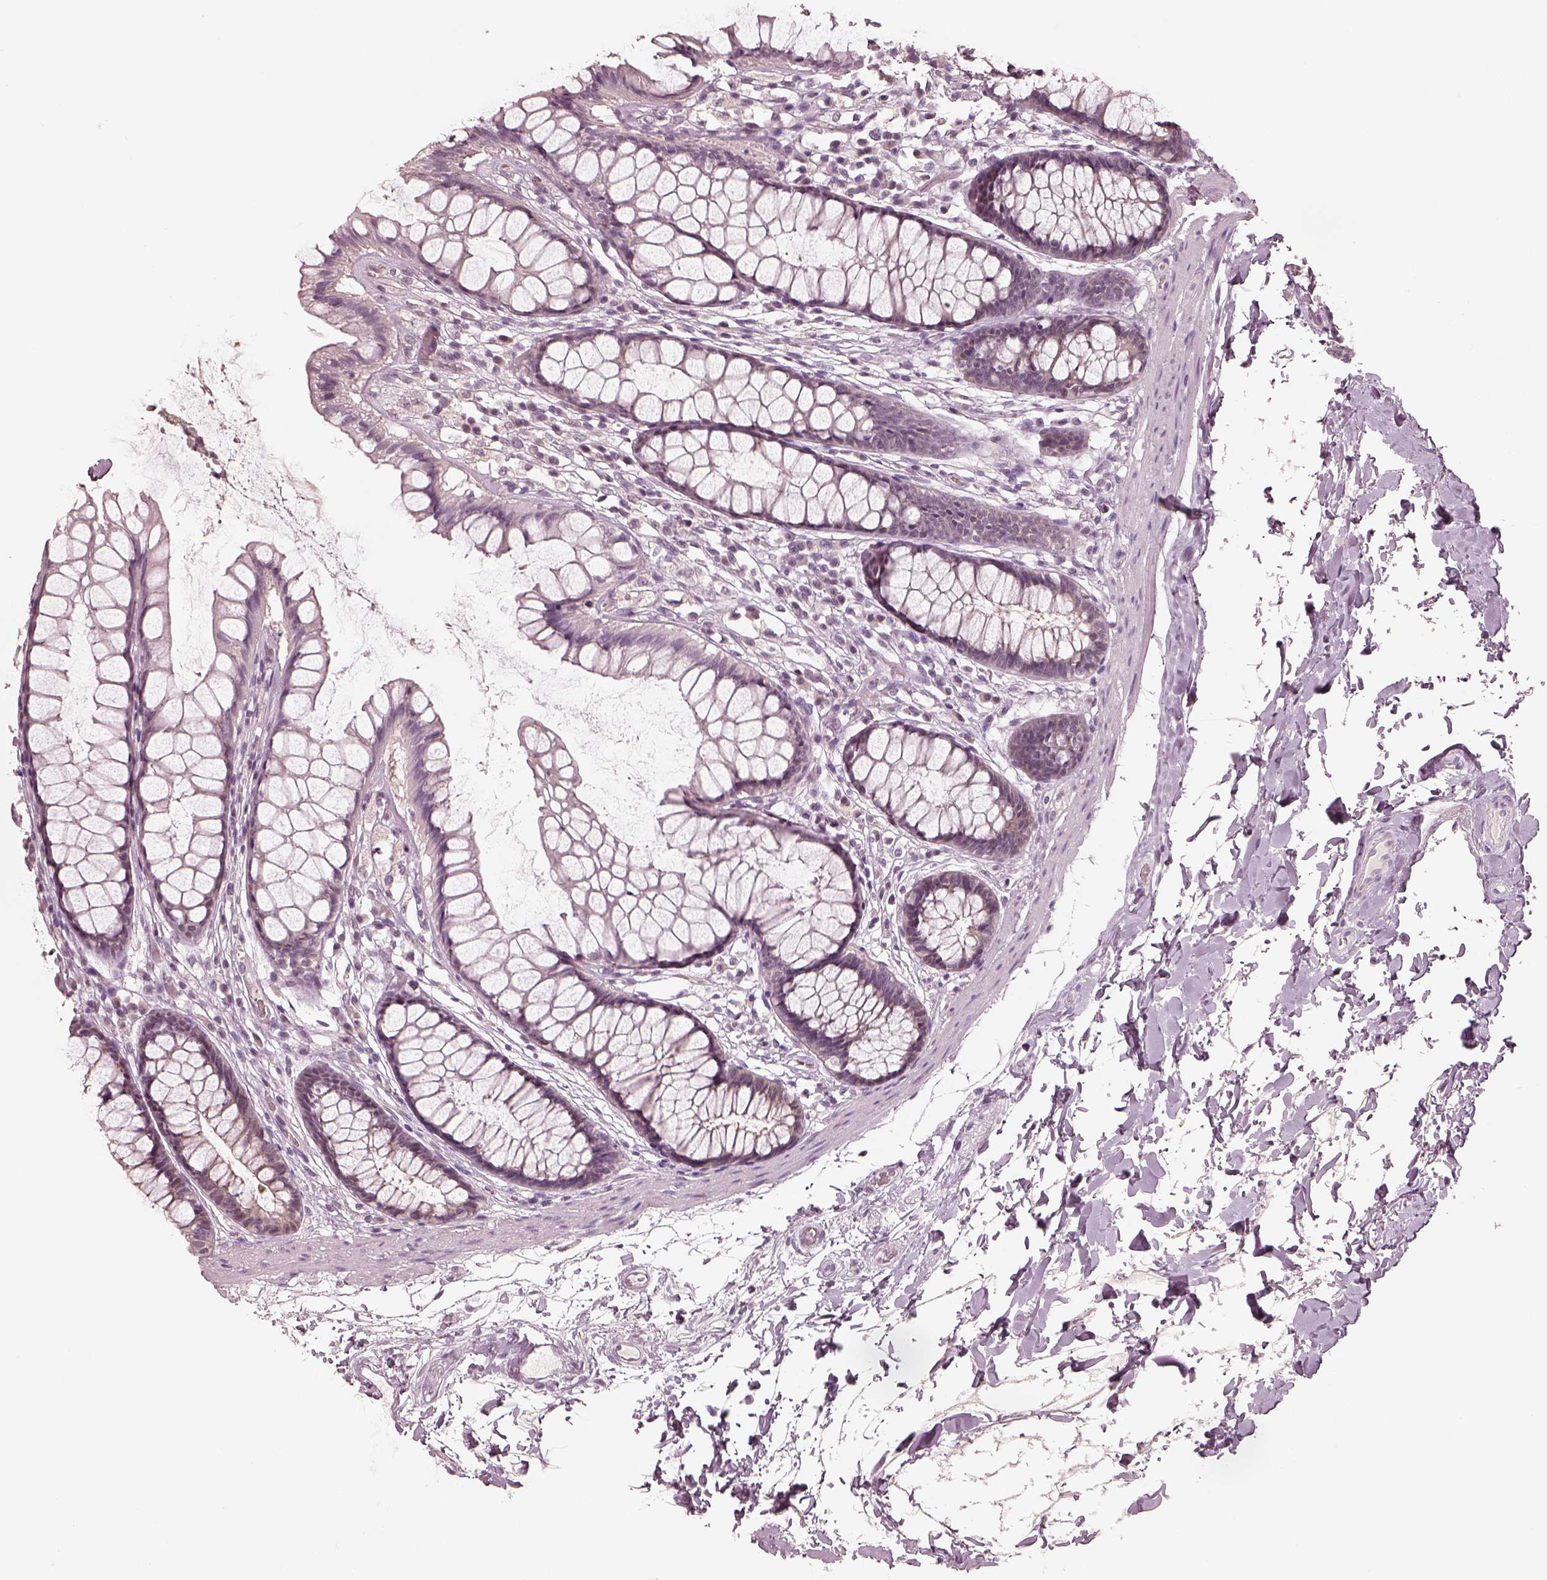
{"staining": {"intensity": "negative", "quantity": "none", "location": "none"}, "tissue": "rectum", "cell_type": "Glandular cells", "image_type": "normal", "snomed": [{"axis": "morphology", "description": "Normal tissue, NOS"}, {"axis": "topography", "description": "Rectum"}], "caption": "Immunohistochemistry (IHC) of benign human rectum exhibits no expression in glandular cells.", "gene": "EGR4", "patient": {"sex": "male", "age": 72}}